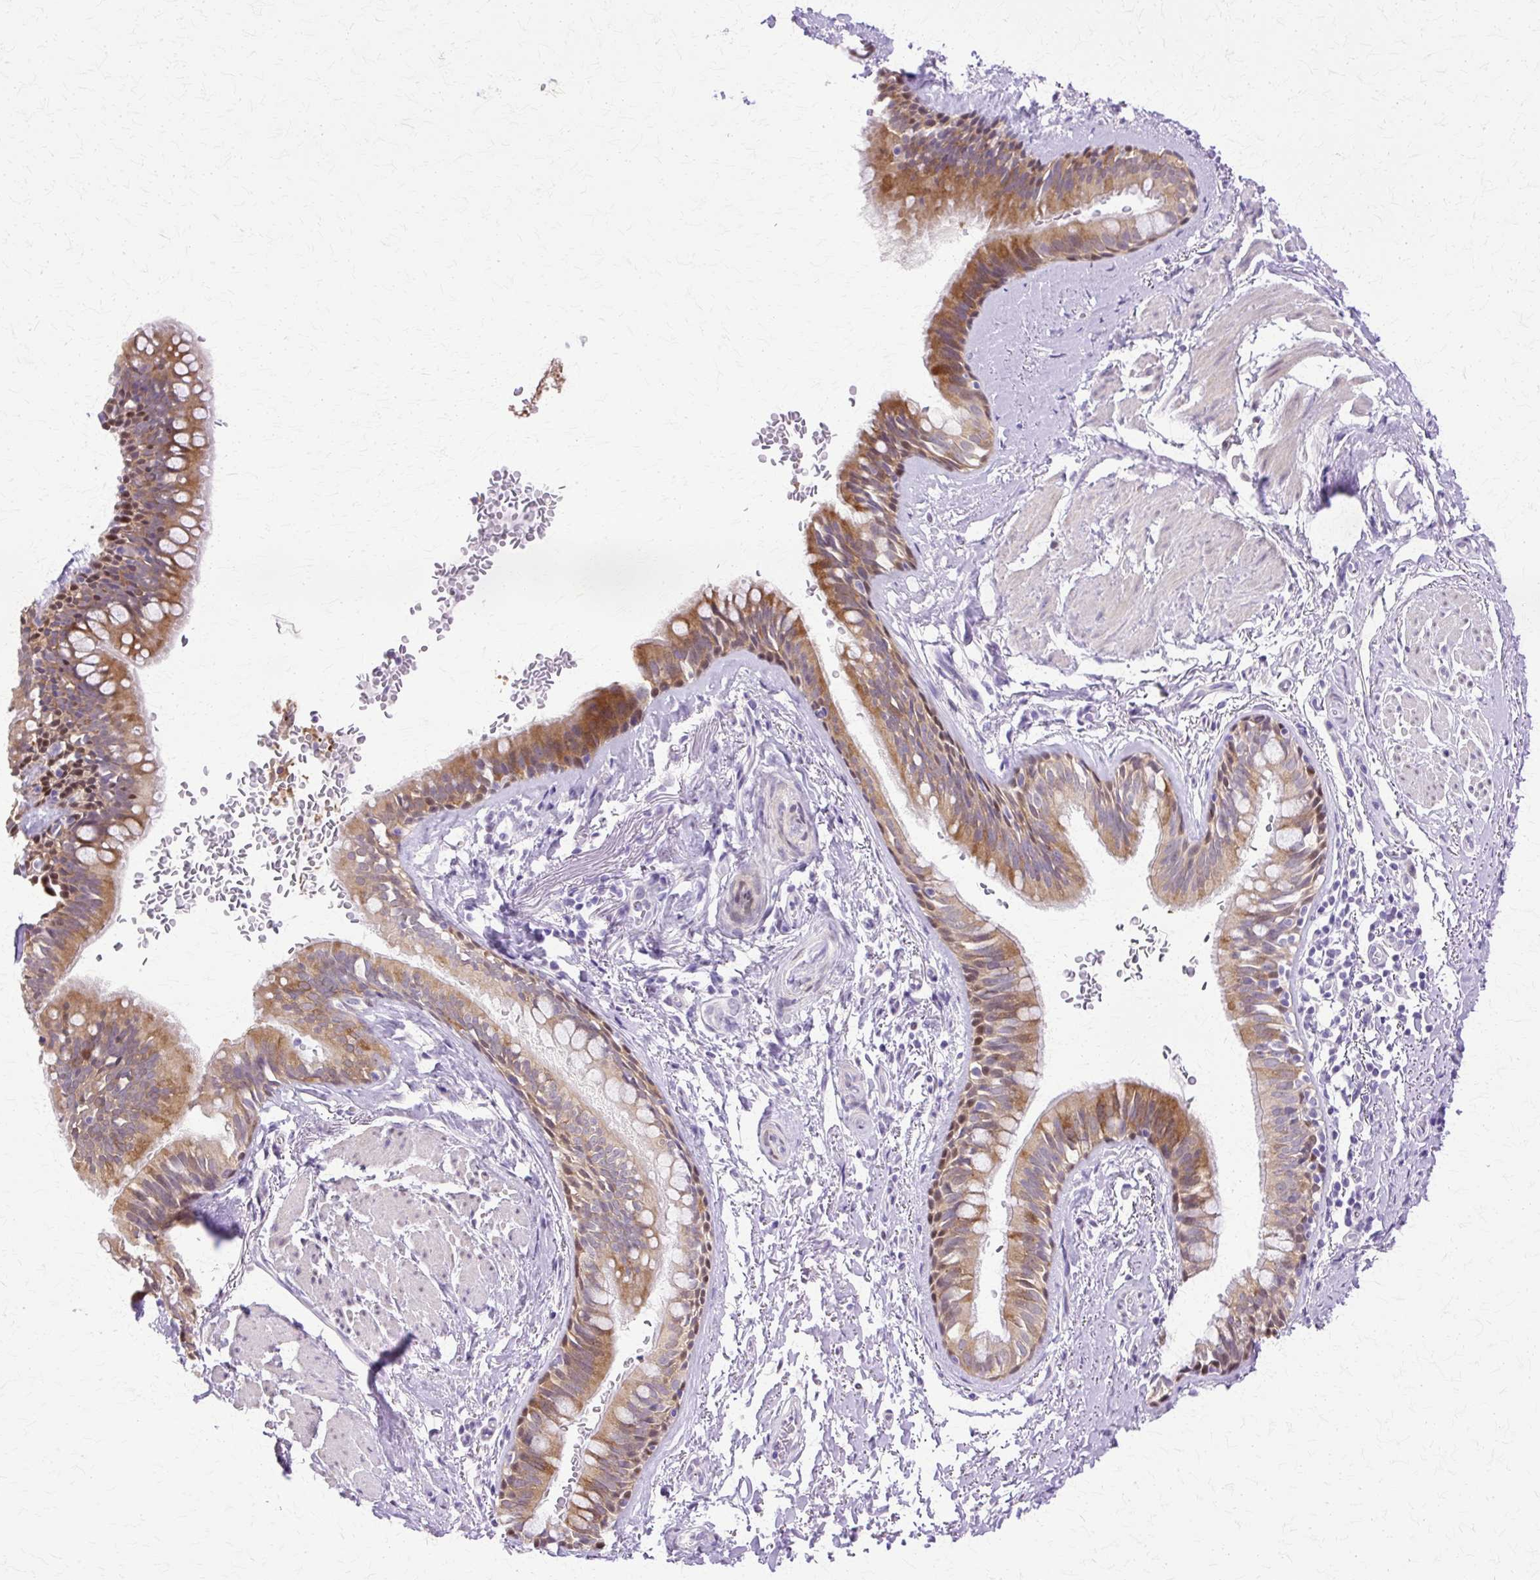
{"staining": {"intensity": "moderate", "quantity": "25%-75%", "location": "cytoplasmic/membranous,nuclear"}, "tissue": "bronchus", "cell_type": "Respiratory epithelial cells", "image_type": "normal", "snomed": [{"axis": "morphology", "description": "Normal tissue, NOS"}, {"axis": "topography", "description": "Bronchus"}], "caption": "Immunohistochemical staining of benign bronchus displays moderate cytoplasmic/membranous,nuclear protein staining in approximately 25%-75% of respiratory epithelial cells.", "gene": "HSPA1A", "patient": {"sex": "male", "age": 67}}